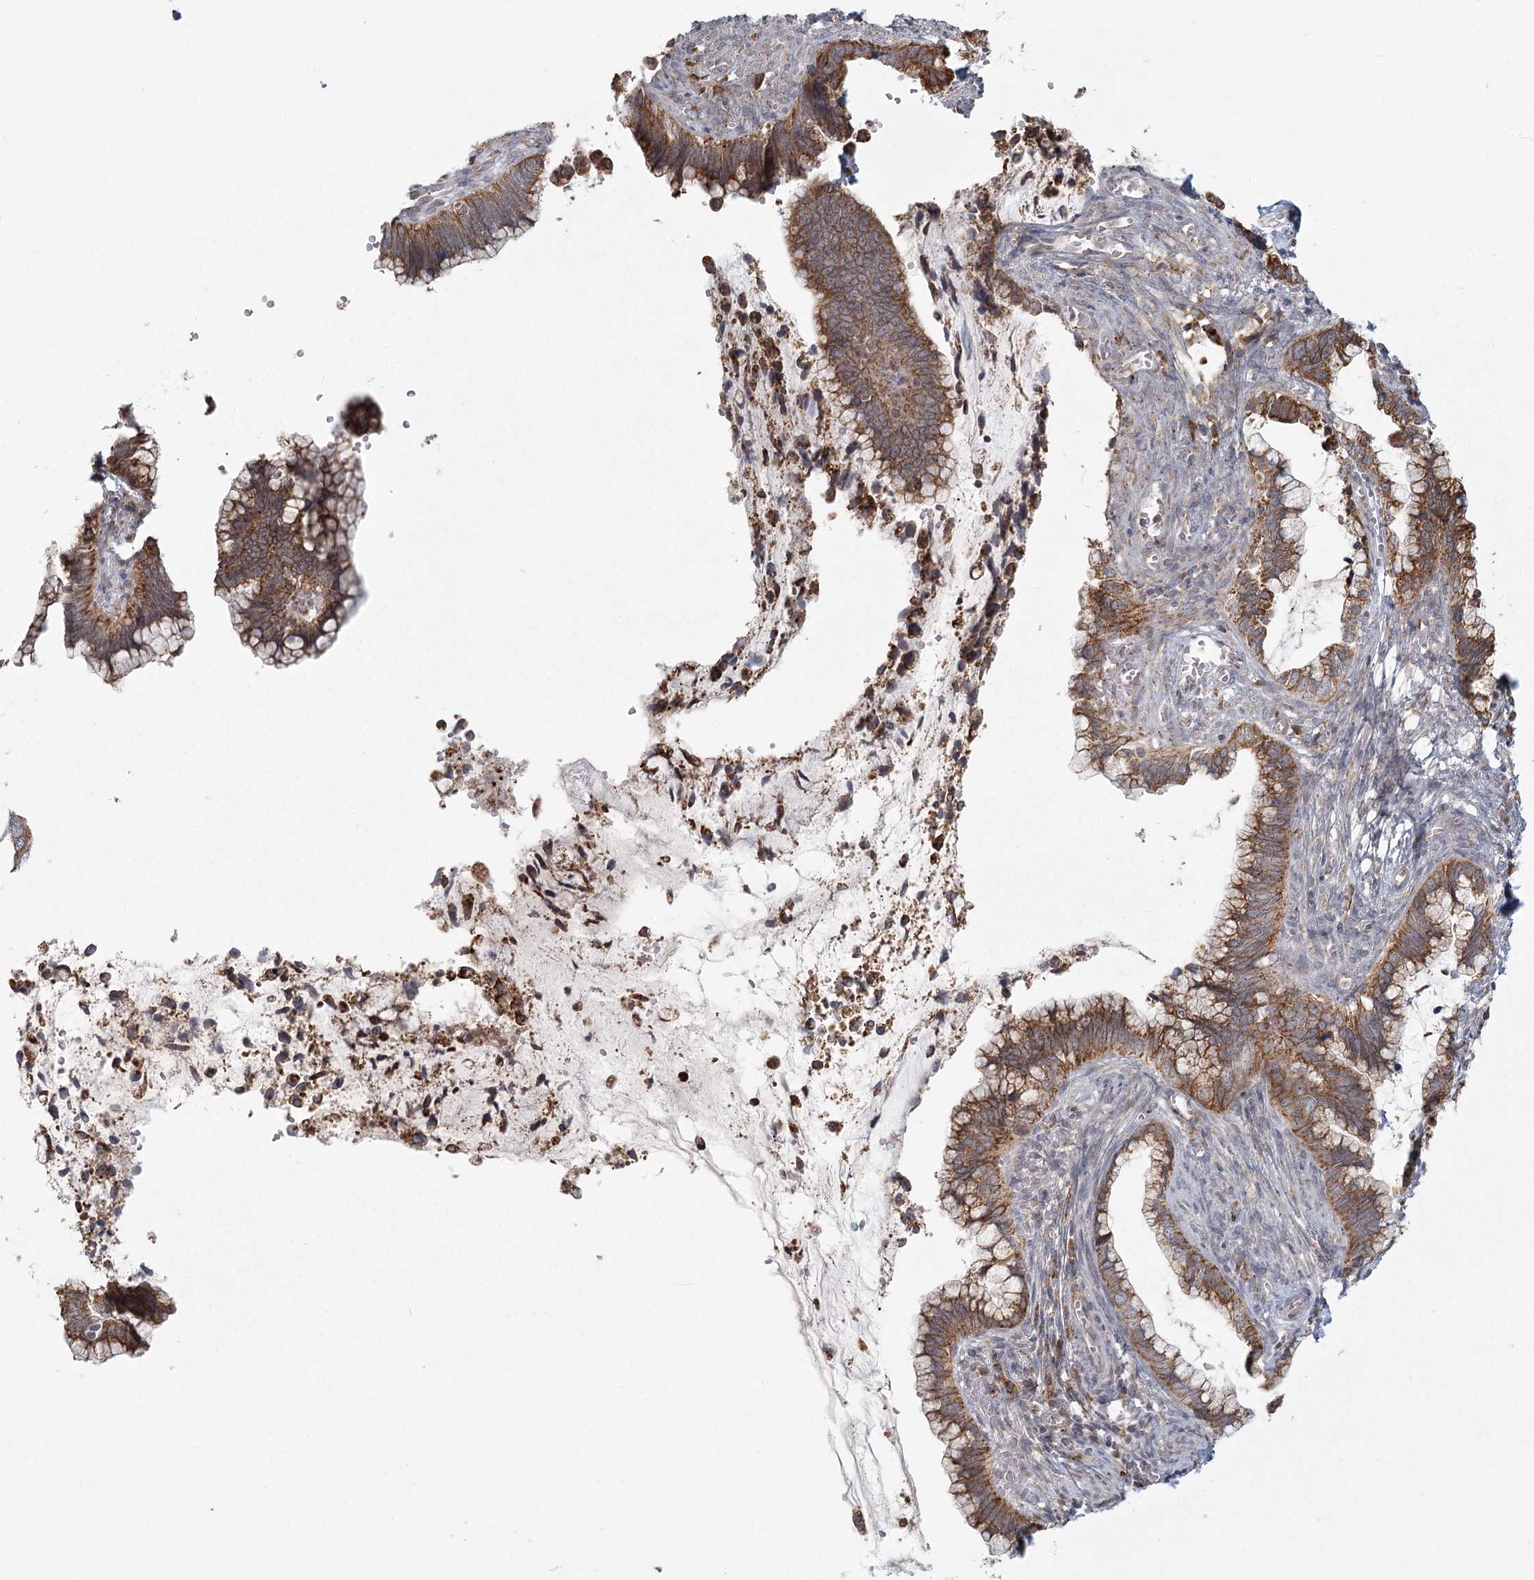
{"staining": {"intensity": "moderate", "quantity": ">75%", "location": "cytoplasmic/membranous"}, "tissue": "cervical cancer", "cell_type": "Tumor cells", "image_type": "cancer", "snomed": [{"axis": "morphology", "description": "Adenocarcinoma, NOS"}, {"axis": "topography", "description": "Cervix"}], "caption": "Immunohistochemical staining of human cervical cancer (adenocarcinoma) displays moderate cytoplasmic/membranous protein positivity in approximately >75% of tumor cells.", "gene": "LACTB", "patient": {"sex": "female", "age": 44}}